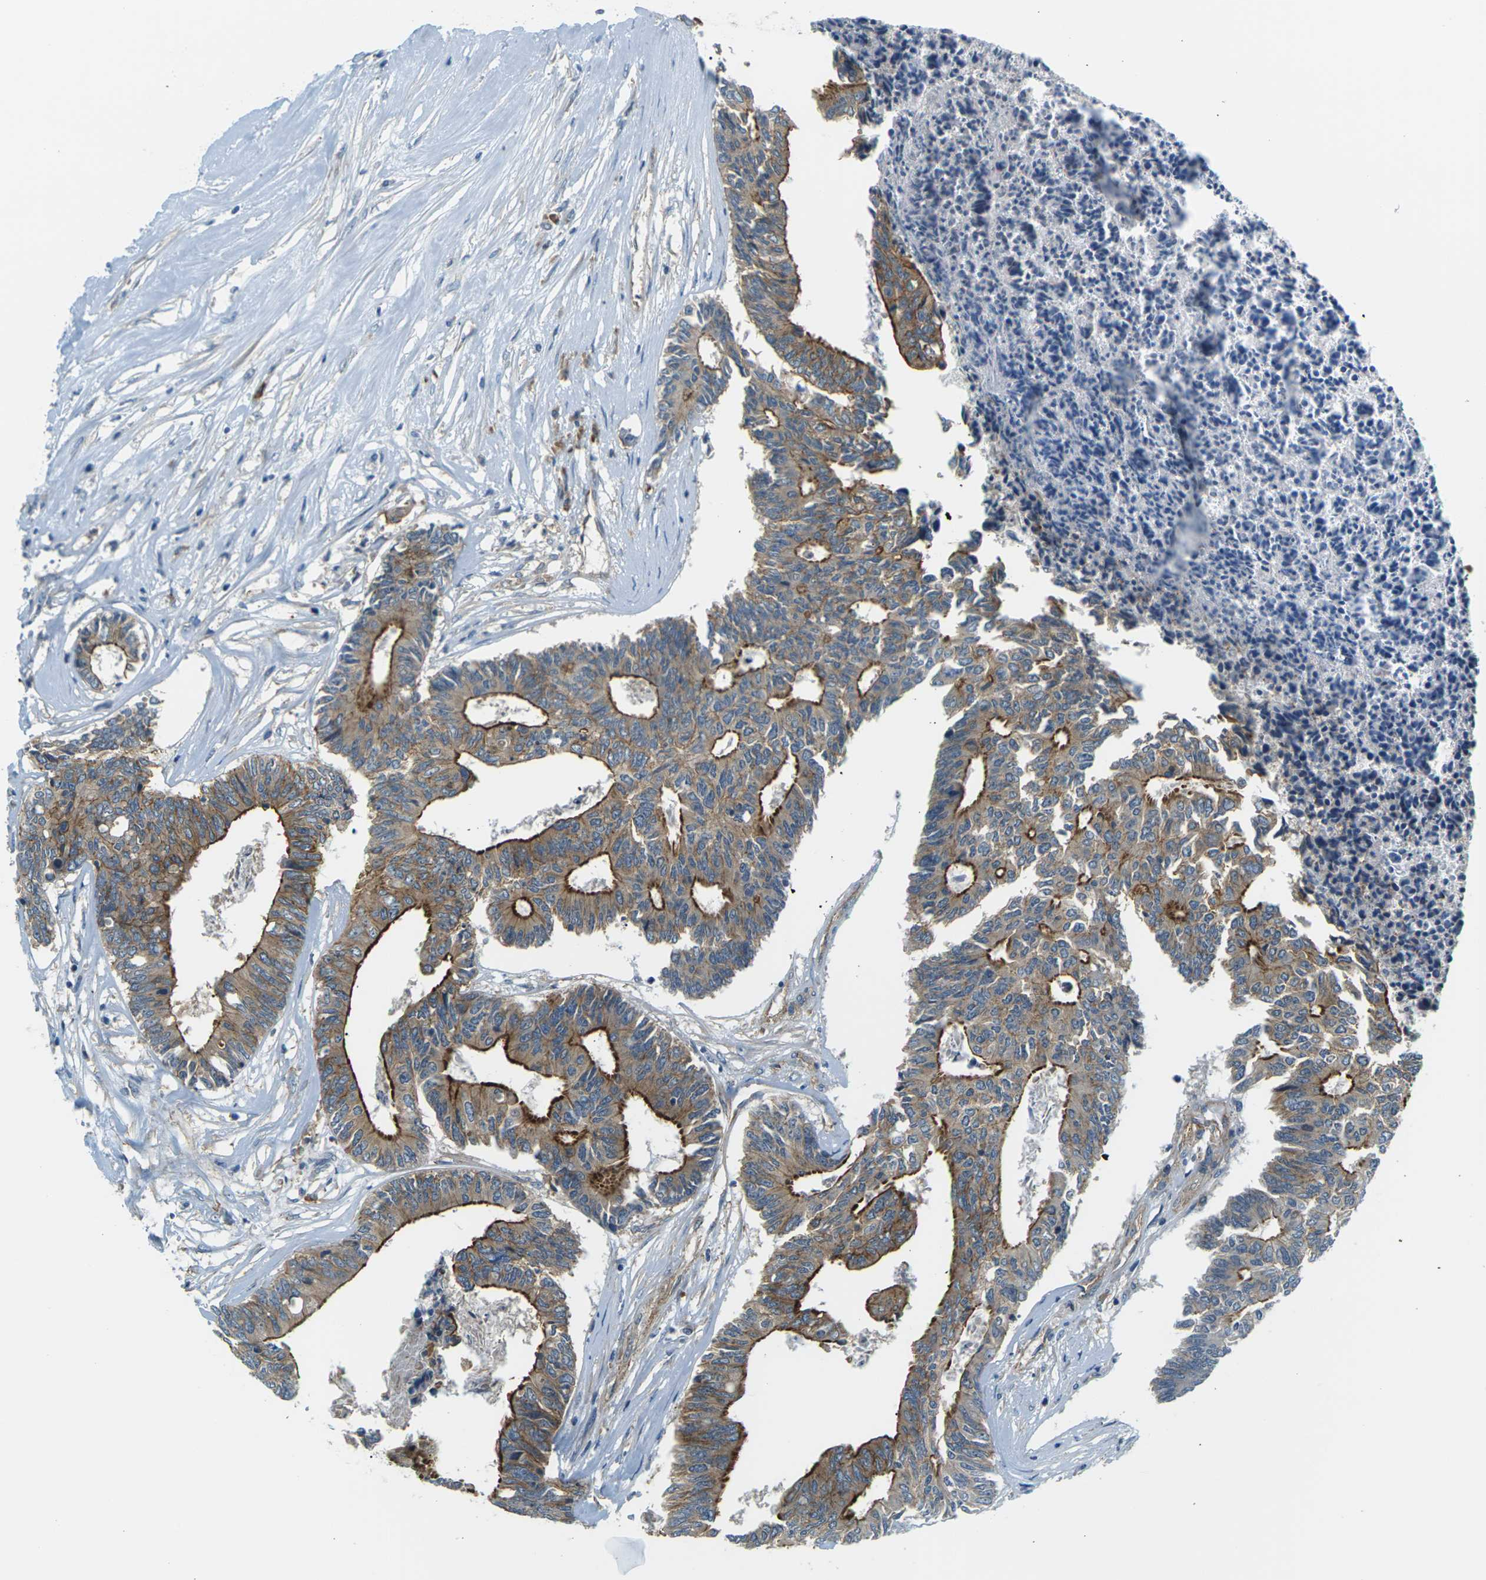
{"staining": {"intensity": "strong", "quantity": ">75%", "location": "cytoplasmic/membranous"}, "tissue": "colorectal cancer", "cell_type": "Tumor cells", "image_type": "cancer", "snomed": [{"axis": "morphology", "description": "Adenocarcinoma, NOS"}, {"axis": "topography", "description": "Rectum"}], "caption": "Protein expression analysis of colorectal adenocarcinoma displays strong cytoplasmic/membranous staining in approximately >75% of tumor cells. The protein of interest is shown in brown color, while the nuclei are stained blue.", "gene": "SLC13A3", "patient": {"sex": "male", "age": 63}}